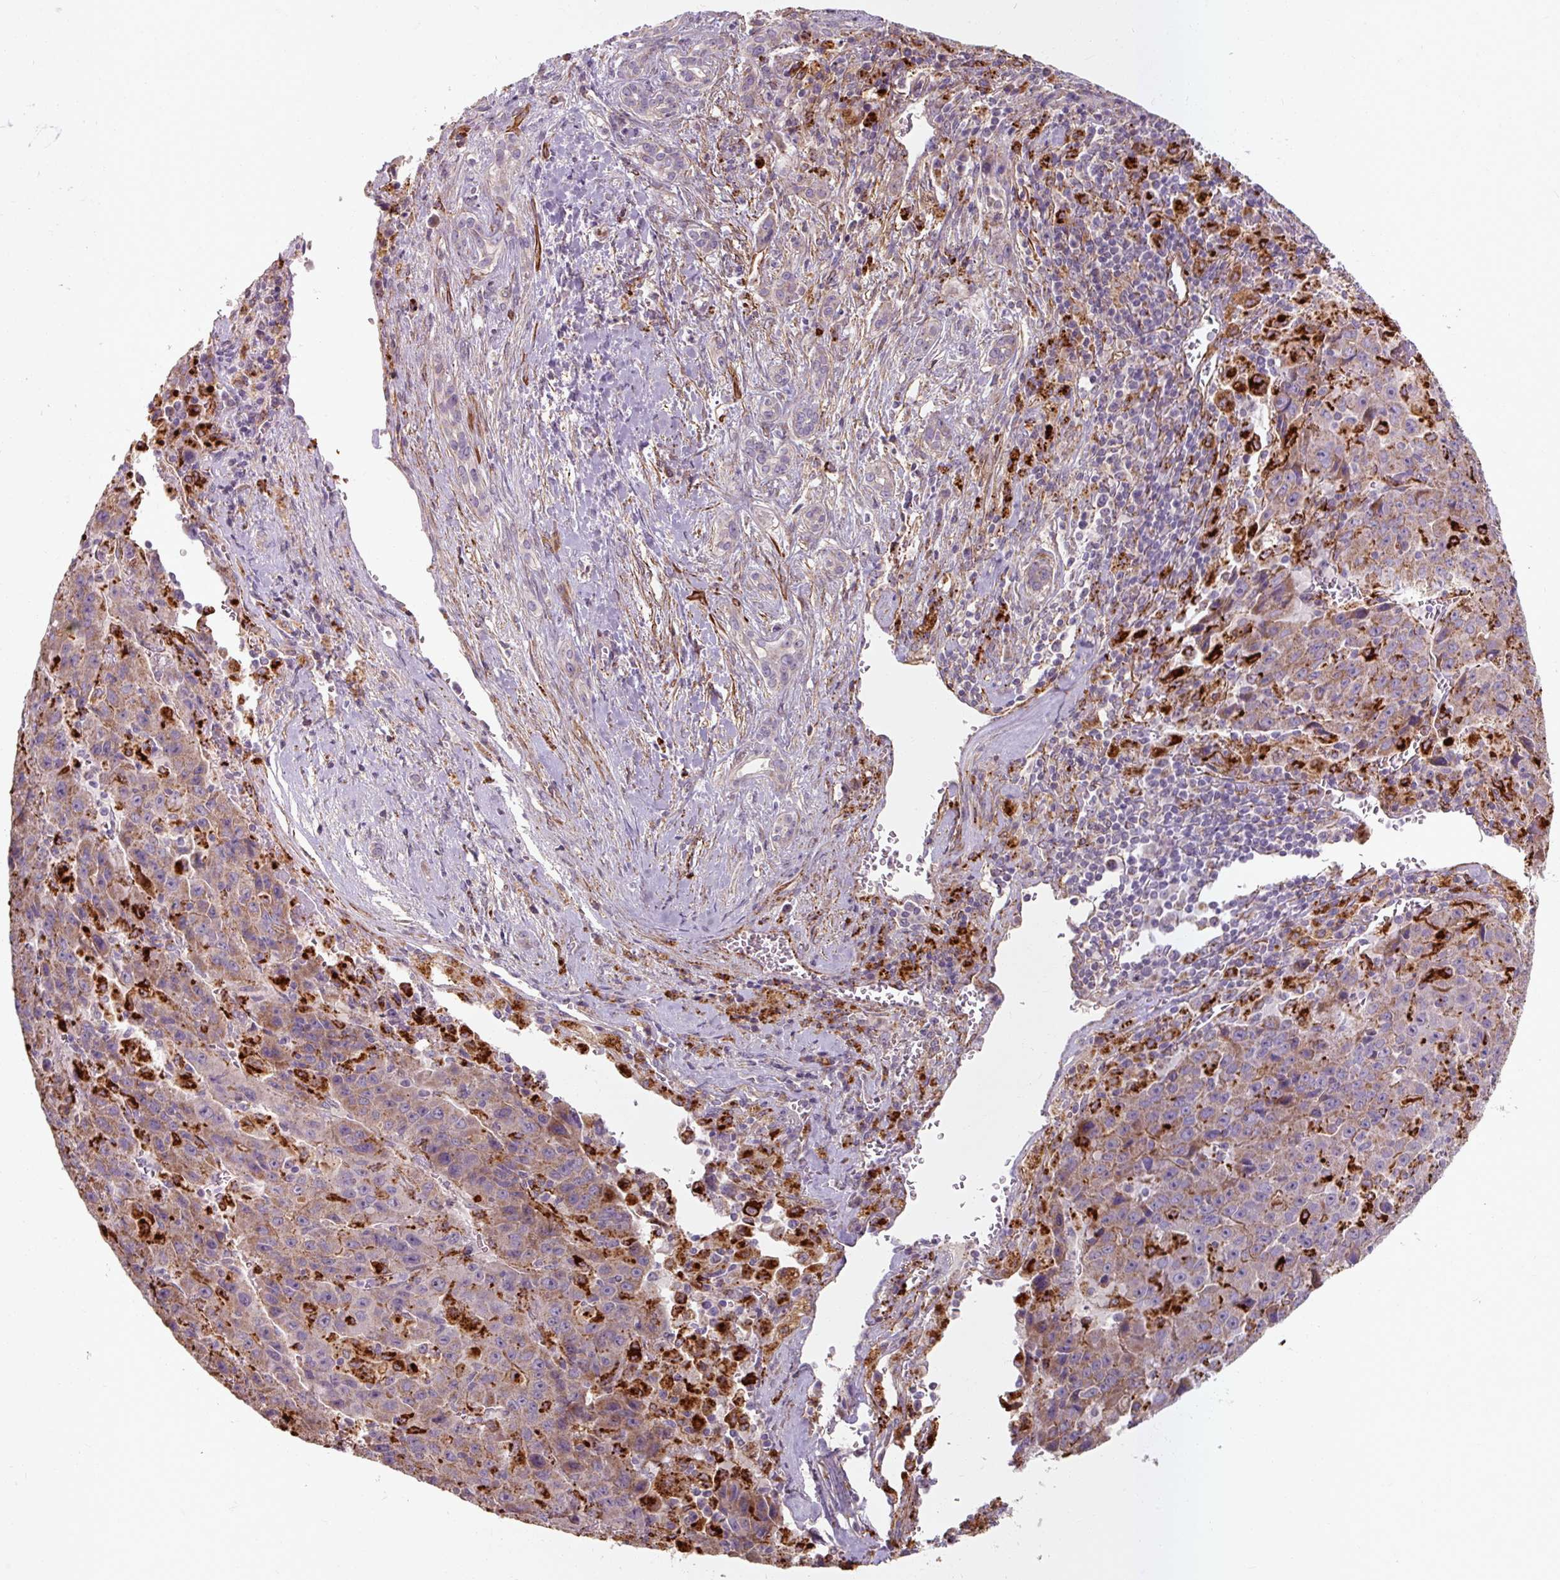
{"staining": {"intensity": "weak", "quantity": "<25%", "location": "cytoplasmic/membranous"}, "tissue": "liver cancer", "cell_type": "Tumor cells", "image_type": "cancer", "snomed": [{"axis": "morphology", "description": "Carcinoma, Hepatocellular, NOS"}, {"axis": "topography", "description": "Liver"}], "caption": "Liver cancer (hepatocellular carcinoma) was stained to show a protein in brown. There is no significant expression in tumor cells.", "gene": "MRPS5", "patient": {"sex": "female", "age": 53}}